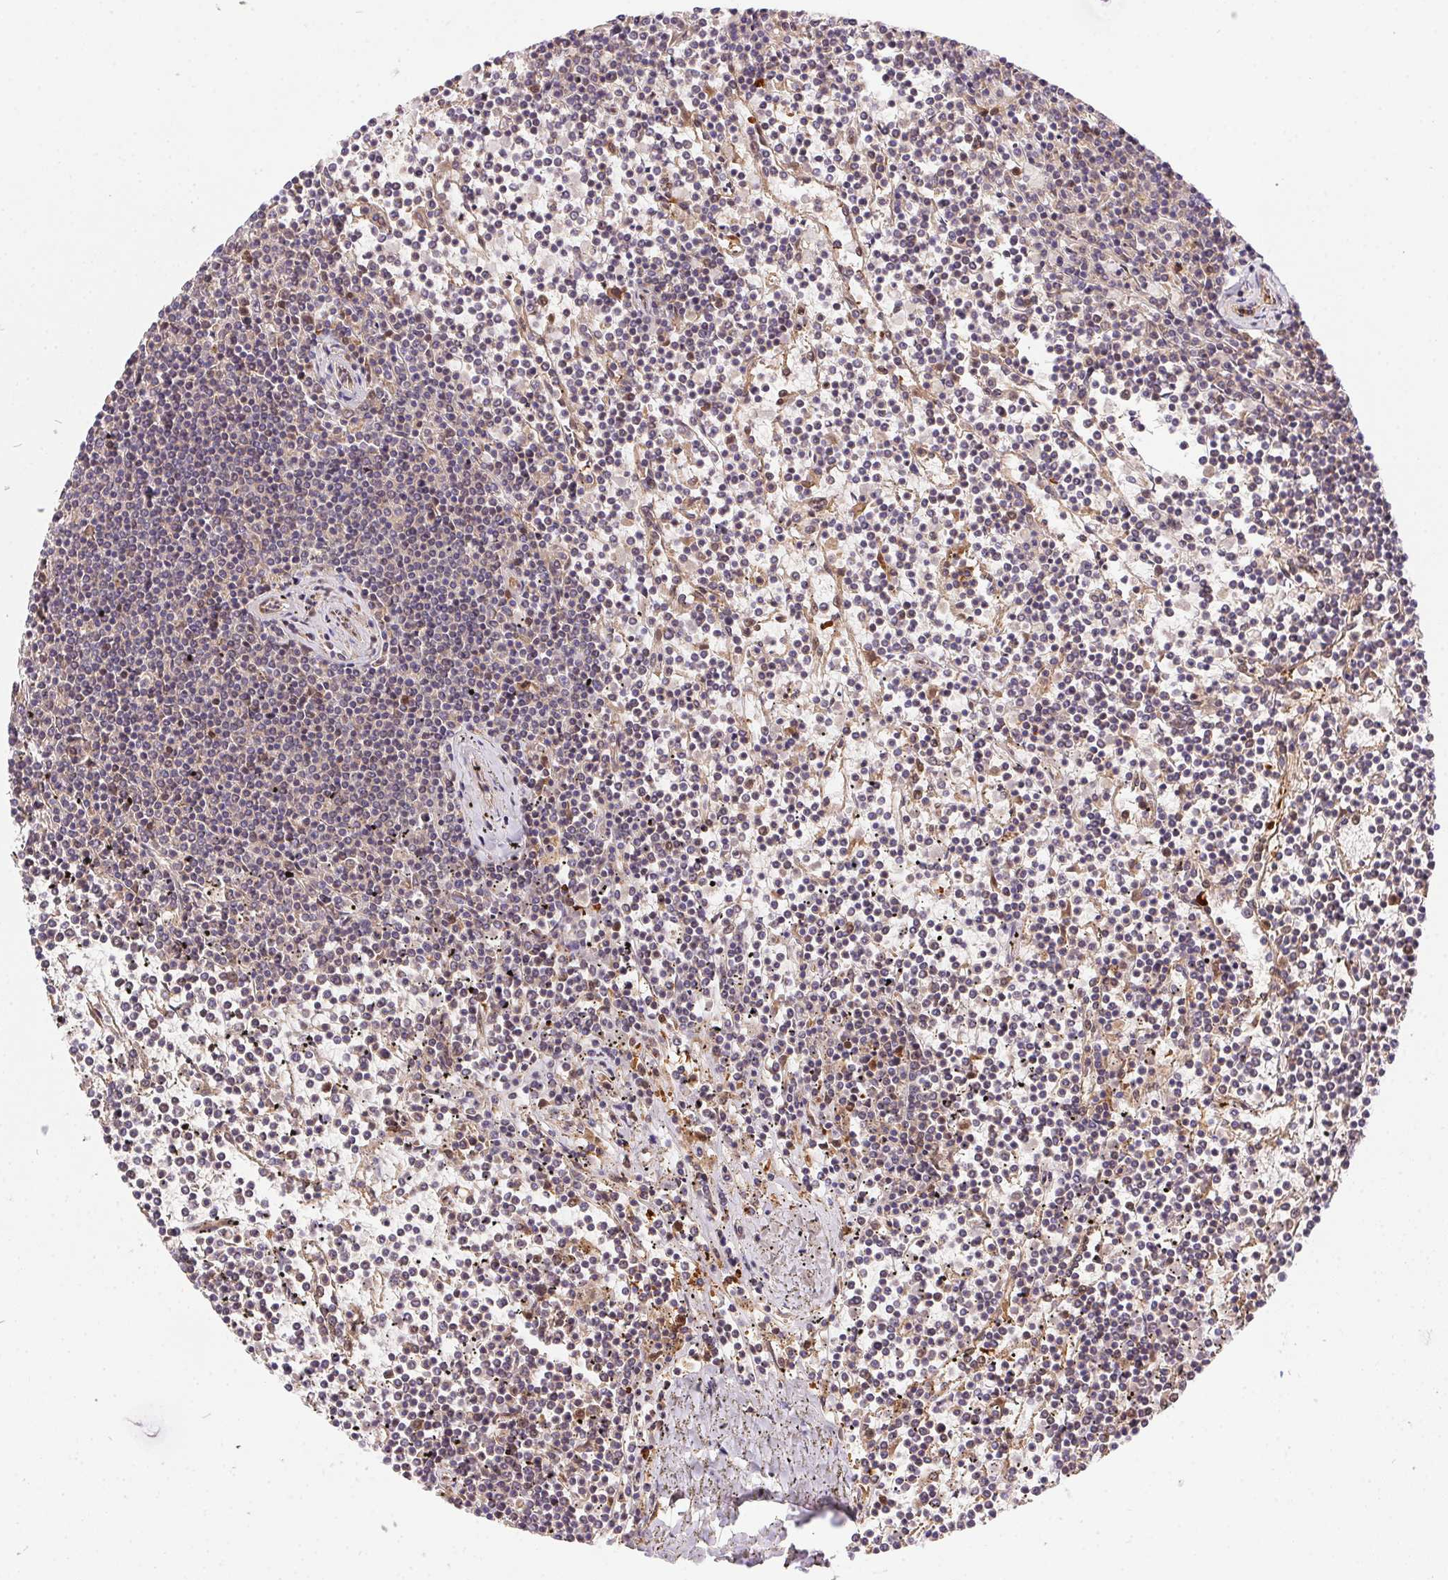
{"staining": {"intensity": "negative", "quantity": "none", "location": "none"}, "tissue": "lymphoma", "cell_type": "Tumor cells", "image_type": "cancer", "snomed": [{"axis": "morphology", "description": "Malignant lymphoma, non-Hodgkin's type, Low grade"}, {"axis": "topography", "description": "Spleen"}], "caption": "Immunohistochemical staining of lymphoma demonstrates no significant expression in tumor cells. (DAB immunohistochemistry (IHC), high magnification).", "gene": "NUDT16", "patient": {"sex": "female", "age": 19}}